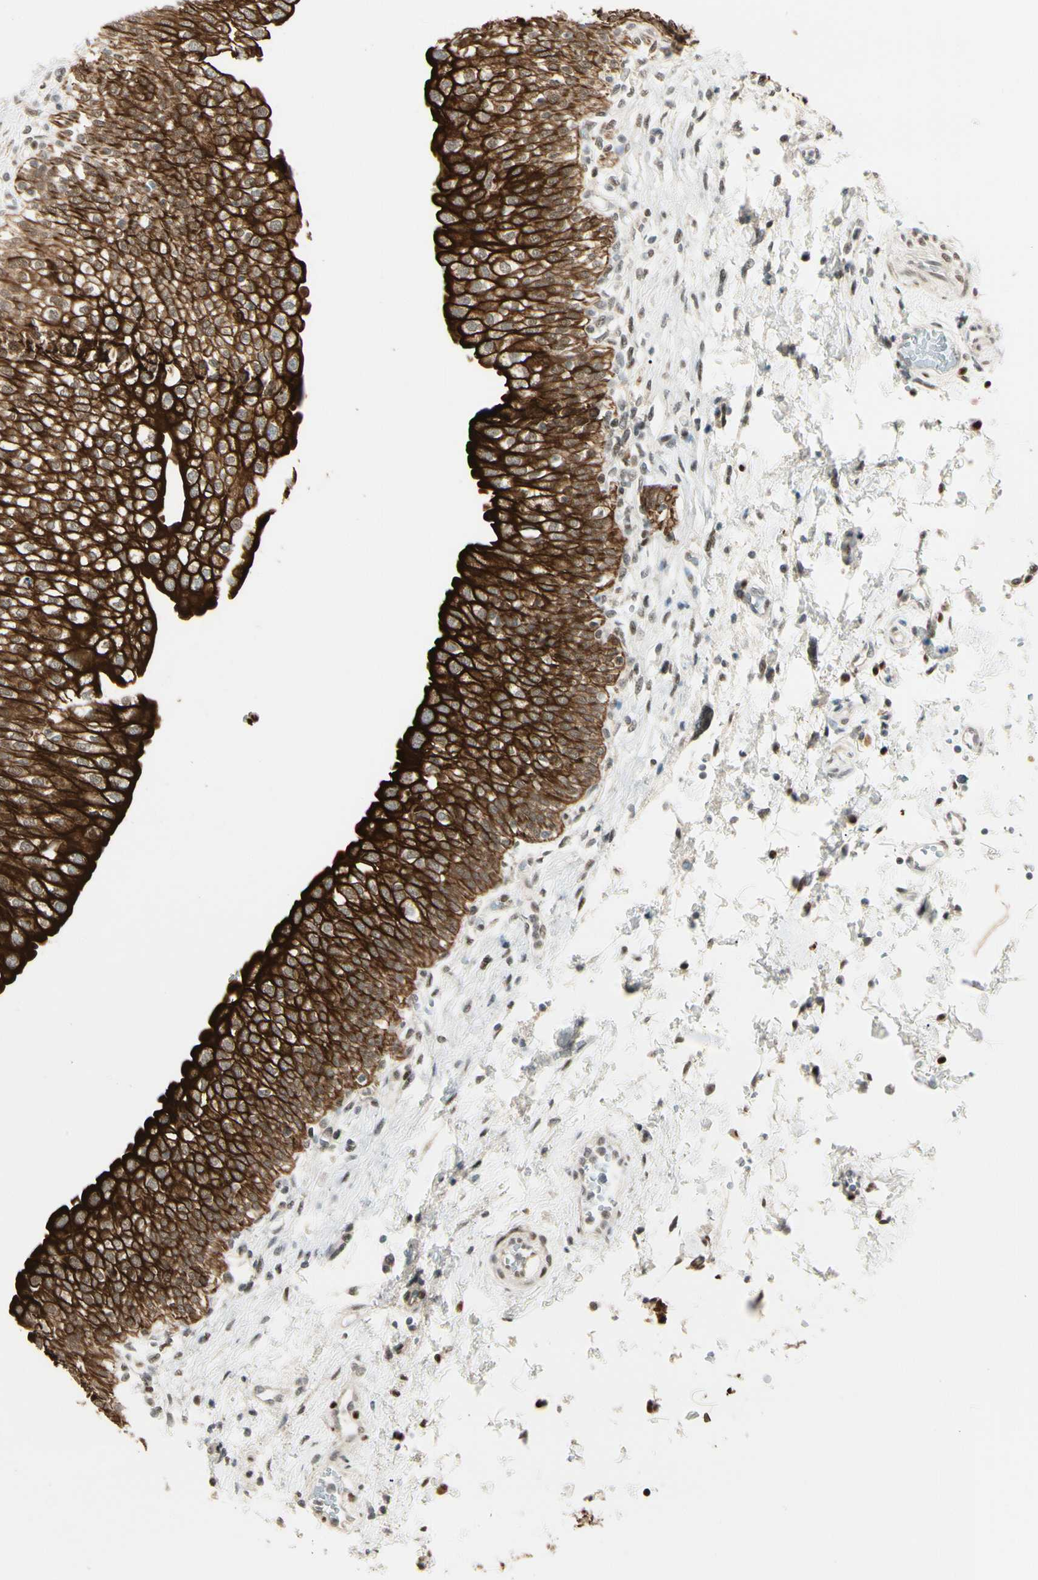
{"staining": {"intensity": "strong", "quantity": ">75%", "location": "cytoplasmic/membranous"}, "tissue": "urinary bladder", "cell_type": "Urothelial cells", "image_type": "normal", "snomed": [{"axis": "morphology", "description": "Normal tissue, NOS"}, {"axis": "topography", "description": "Urinary bladder"}], "caption": "A high-resolution image shows immunohistochemistry staining of benign urinary bladder, which demonstrates strong cytoplasmic/membranous positivity in about >75% of urothelial cells. Nuclei are stained in blue.", "gene": "ATXN1", "patient": {"sex": "male", "age": 55}}